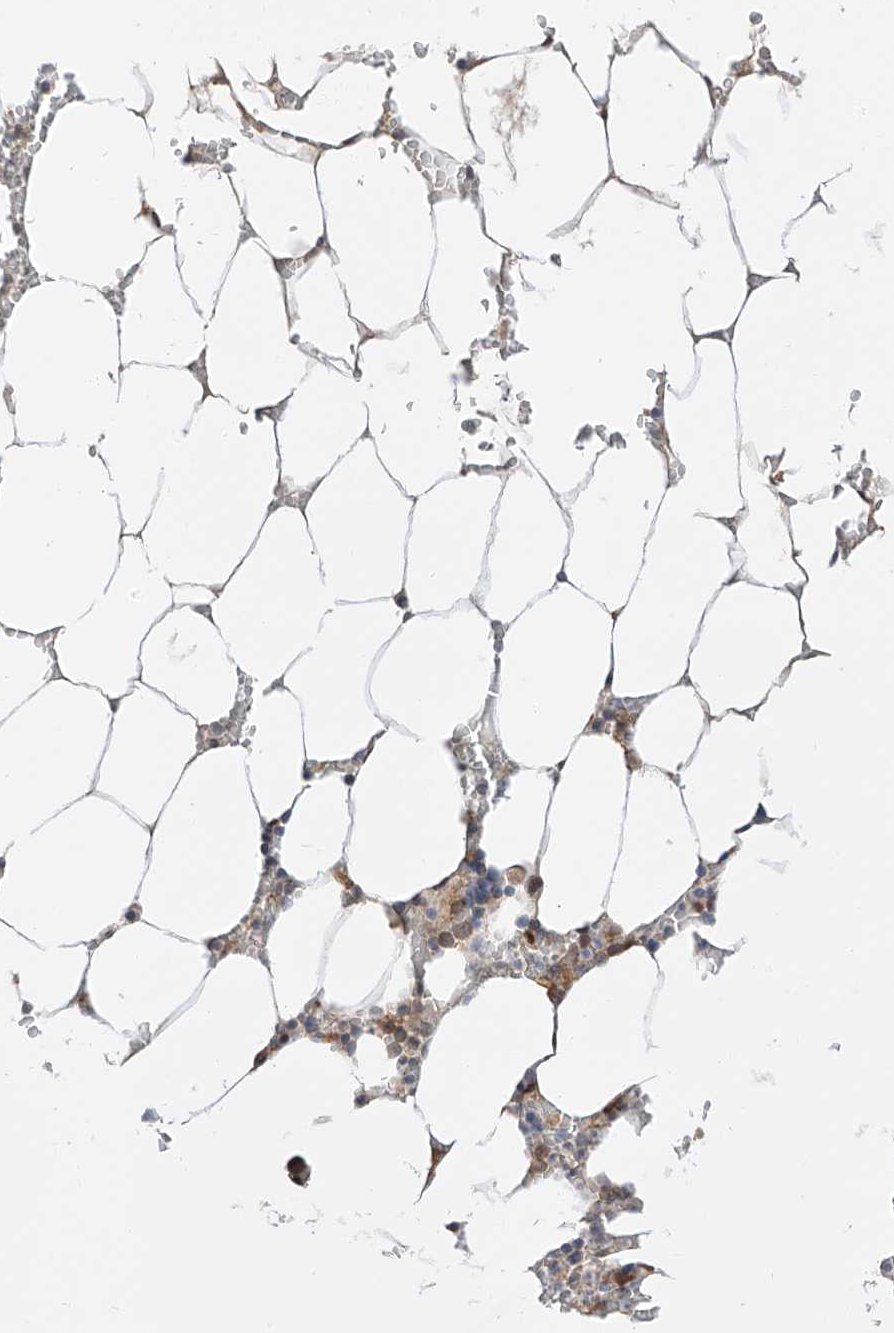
{"staining": {"intensity": "moderate", "quantity": "<25%", "location": "cytoplasmic/membranous"}, "tissue": "bone marrow", "cell_type": "Hematopoietic cells", "image_type": "normal", "snomed": [{"axis": "morphology", "description": "Normal tissue, NOS"}, {"axis": "topography", "description": "Bone marrow"}], "caption": "IHC (DAB (3,3'-diaminobenzidine)) staining of unremarkable bone marrow demonstrates moderate cytoplasmic/membranous protein staining in approximately <25% of hematopoietic cells.", "gene": "DIRAS3", "patient": {"sex": "male", "age": 70}}